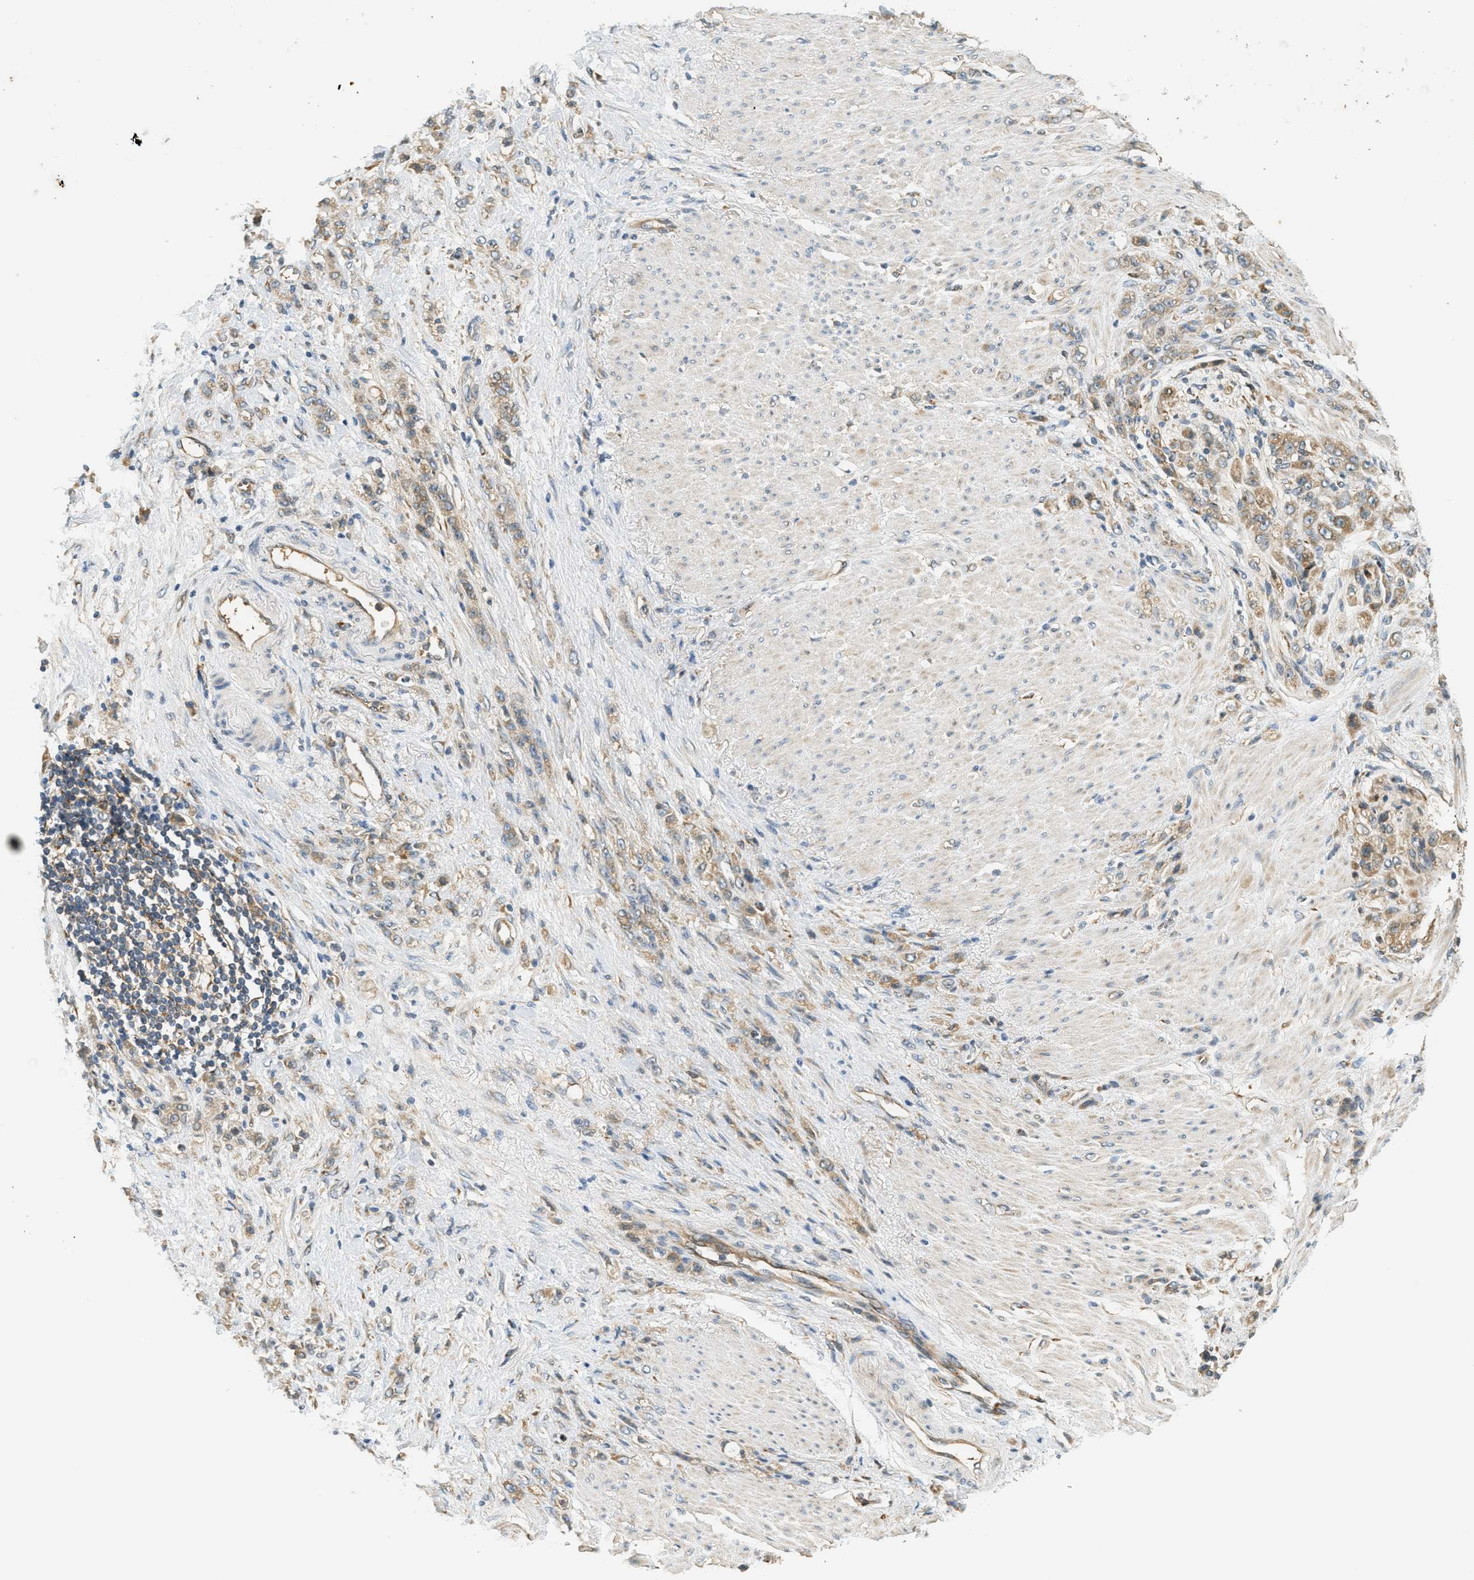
{"staining": {"intensity": "weak", "quantity": ">75%", "location": "cytoplasmic/membranous"}, "tissue": "stomach cancer", "cell_type": "Tumor cells", "image_type": "cancer", "snomed": [{"axis": "morphology", "description": "Adenocarcinoma, NOS"}, {"axis": "topography", "description": "Stomach"}], "caption": "DAB (3,3'-diaminobenzidine) immunohistochemical staining of human adenocarcinoma (stomach) shows weak cytoplasmic/membranous protein staining in about >75% of tumor cells. (DAB IHC with brightfield microscopy, high magnification).", "gene": "PDK1", "patient": {"sex": "male", "age": 82}}